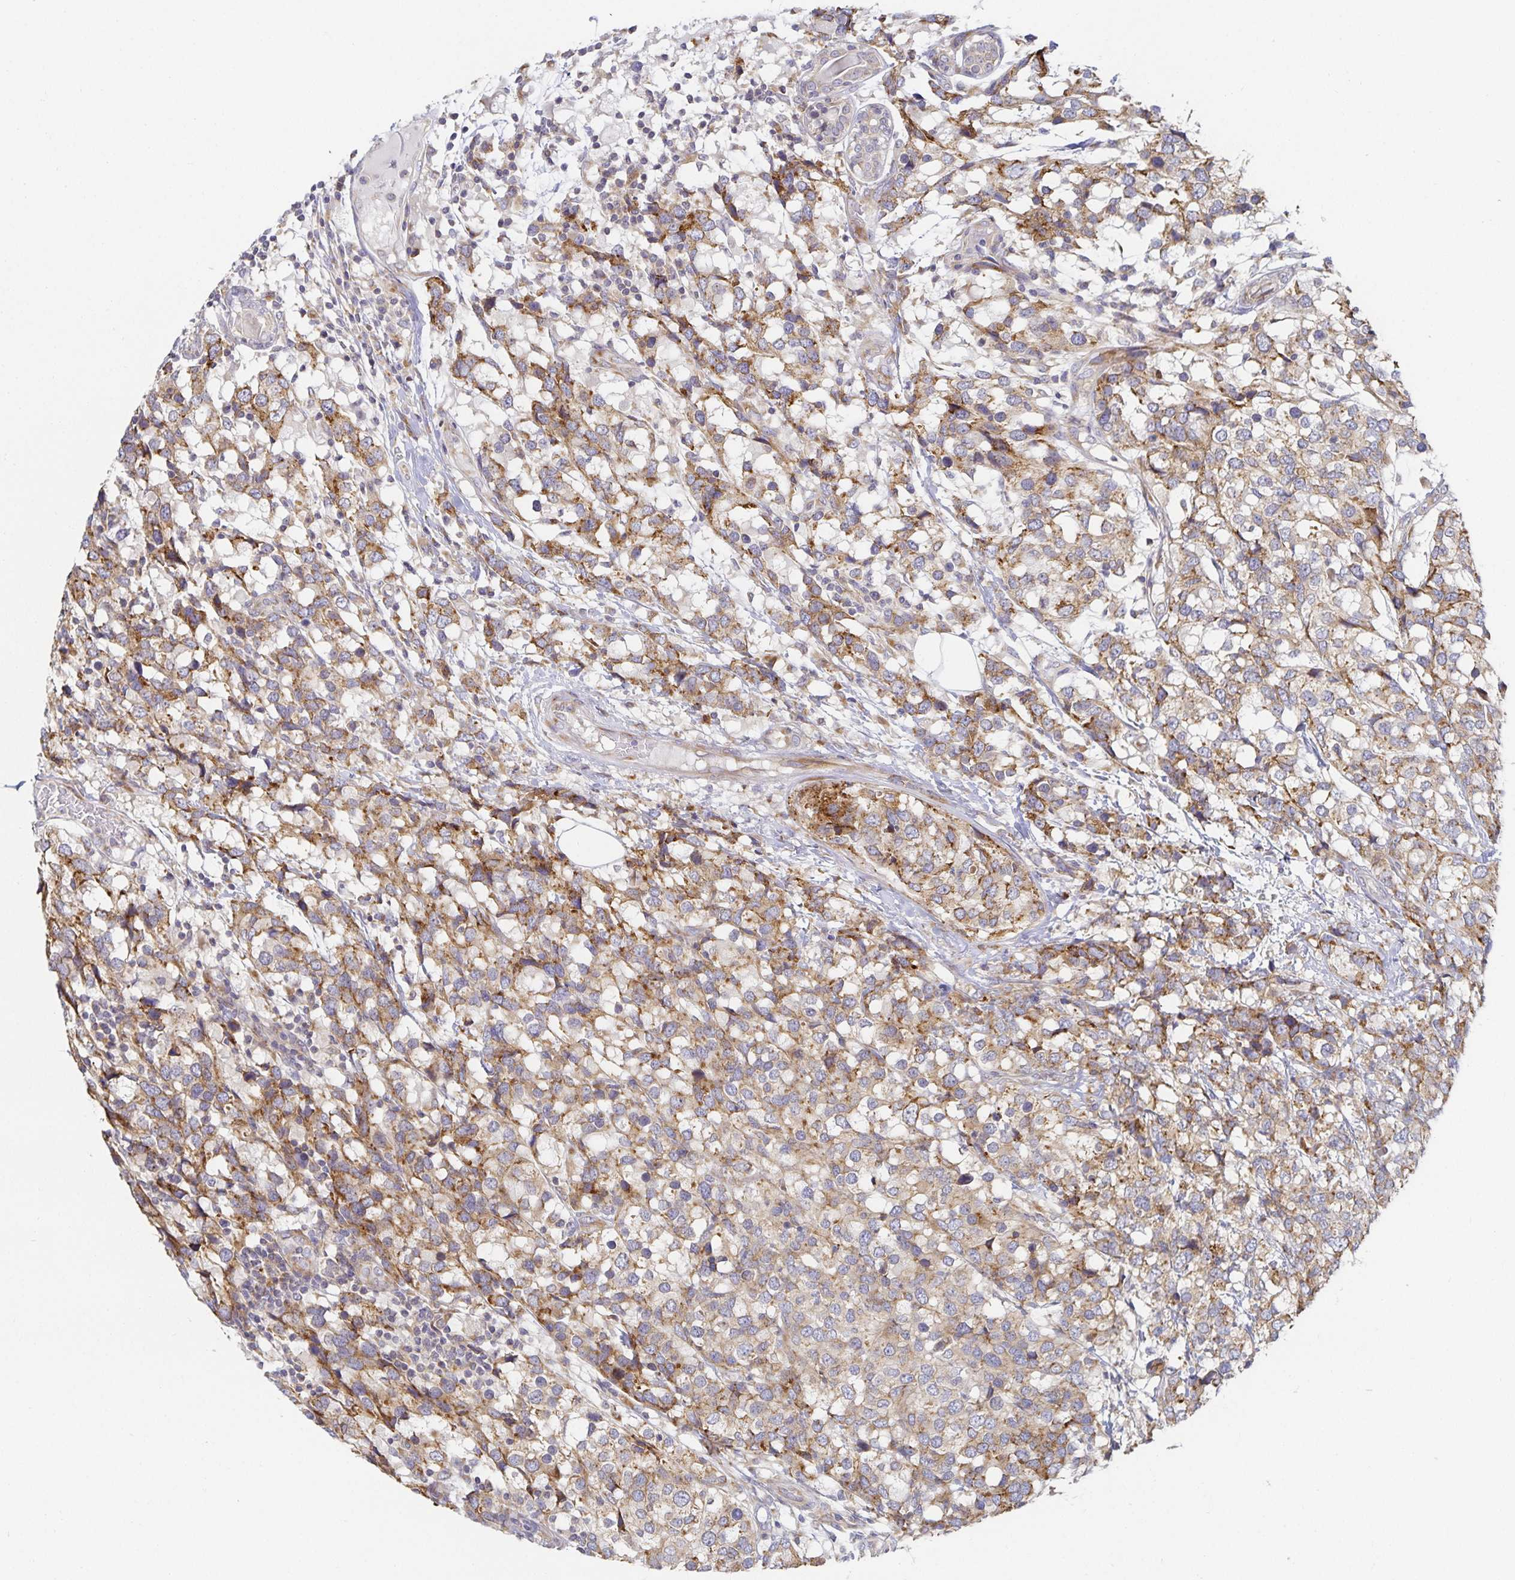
{"staining": {"intensity": "moderate", "quantity": ">75%", "location": "cytoplasmic/membranous"}, "tissue": "breast cancer", "cell_type": "Tumor cells", "image_type": "cancer", "snomed": [{"axis": "morphology", "description": "Lobular carcinoma"}, {"axis": "topography", "description": "Breast"}], "caption": "Breast cancer stained with a brown dye exhibits moderate cytoplasmic/membranous positive expression in approximately >75% of tumor cells.", "gene": "NOMO1", "patient": {"sex": "female", "age": 59}}